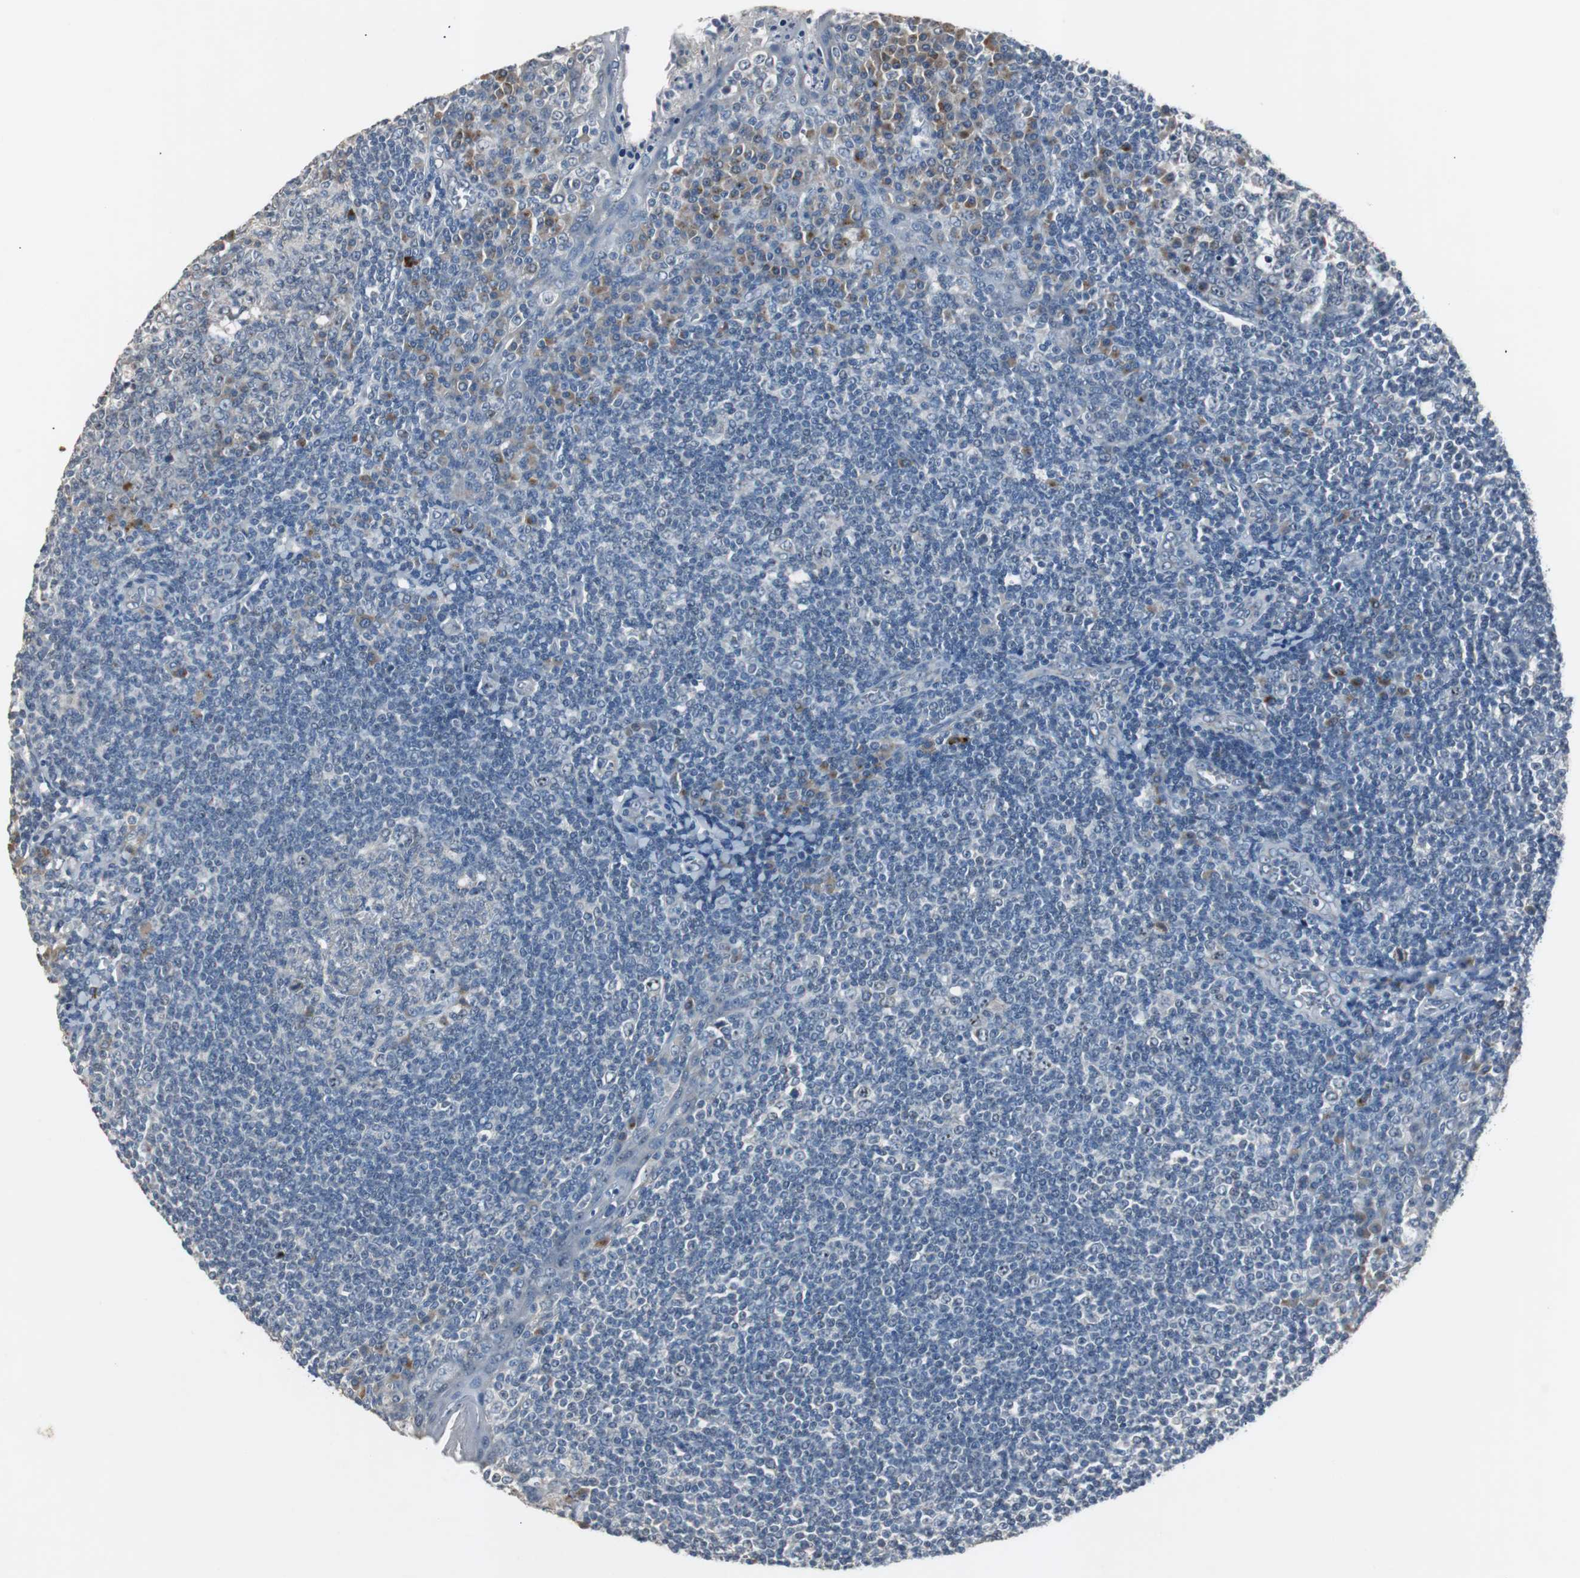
{"staining": {"intensity": "negative", "quantity": "none", "location": "none"}, "tissue": "tonsil", "cell_type": "Germinal center cells", "image_type": "normal", "snomed": [{"axis": "morphology", "description": "Normal tissue, NOS"}, {"axis": "topography", "description": "Tonsil"}], "caption": "High magnification brightfield microscopy of normal tonsil stained with DAB (brown) and counterstained with hematoxylin (blue): germinal center cells show no significant staining. (Immunohistochemistry, brightfield microscopy, high magnification).", "gene": "PCYT1B", "patient": {"sex": "male", "age": 31}}